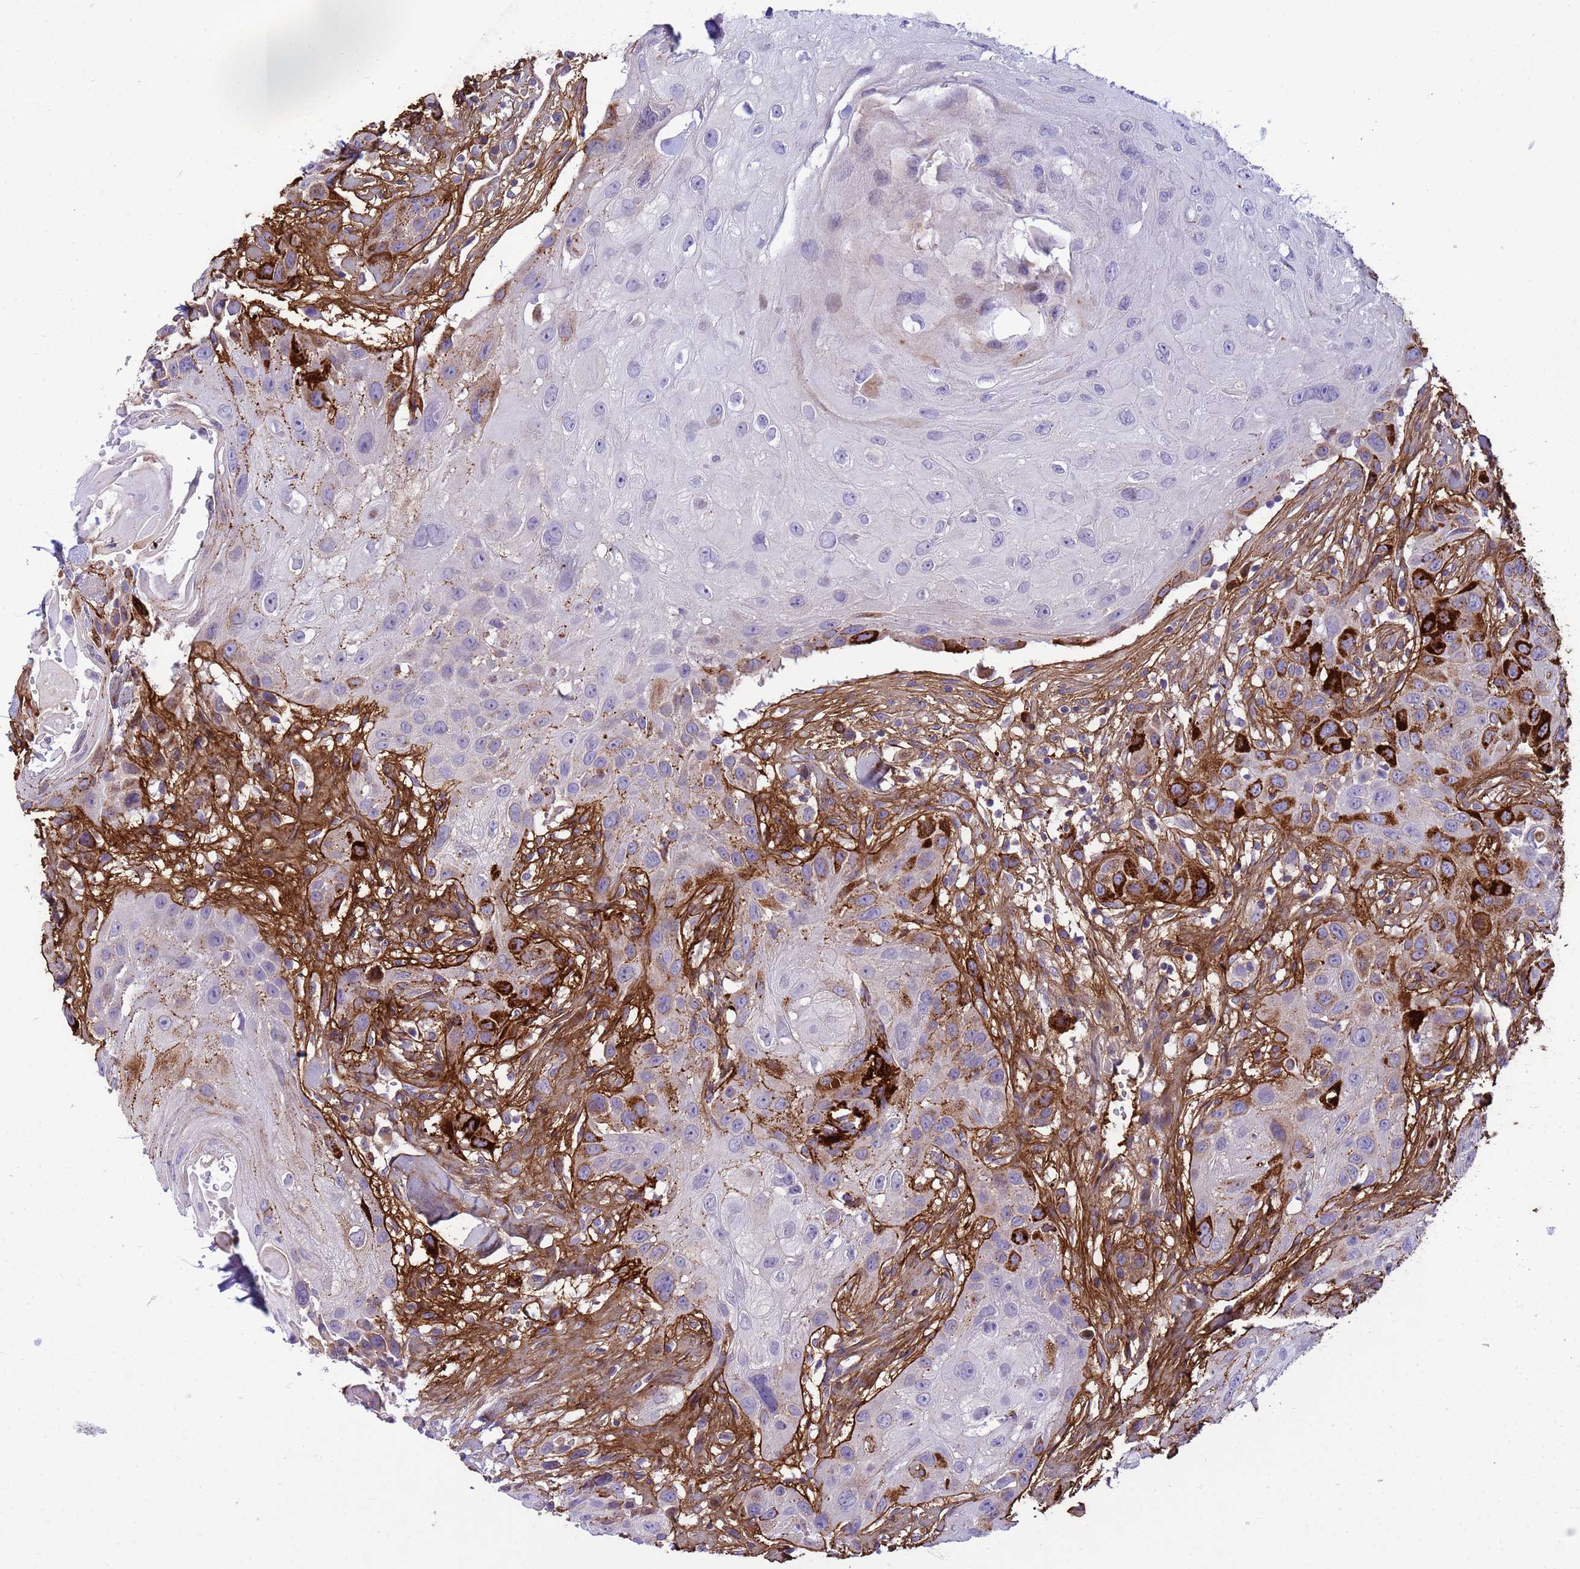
{"staining": {"intensity": "strong", "quantity": "<25%", "location": "cytoplasmic/membranous"}, "tissue": "head and neck cancer", "cell_type": "Tumor cells", "image_type": "cancer", "snomed": [{"axis": "morphology", "description": "Squamous cell carcinoma, NOS"}, {"axis": "topography", "description": "Head-Neck"}], "caption": "Protein staining of head and neck cancer tissue shows strong cytoplasmic/membranous positivity in about <25% of tumor cells.", "gene": "P2RX7", "patient": {"sex": "male", "age": 81}}